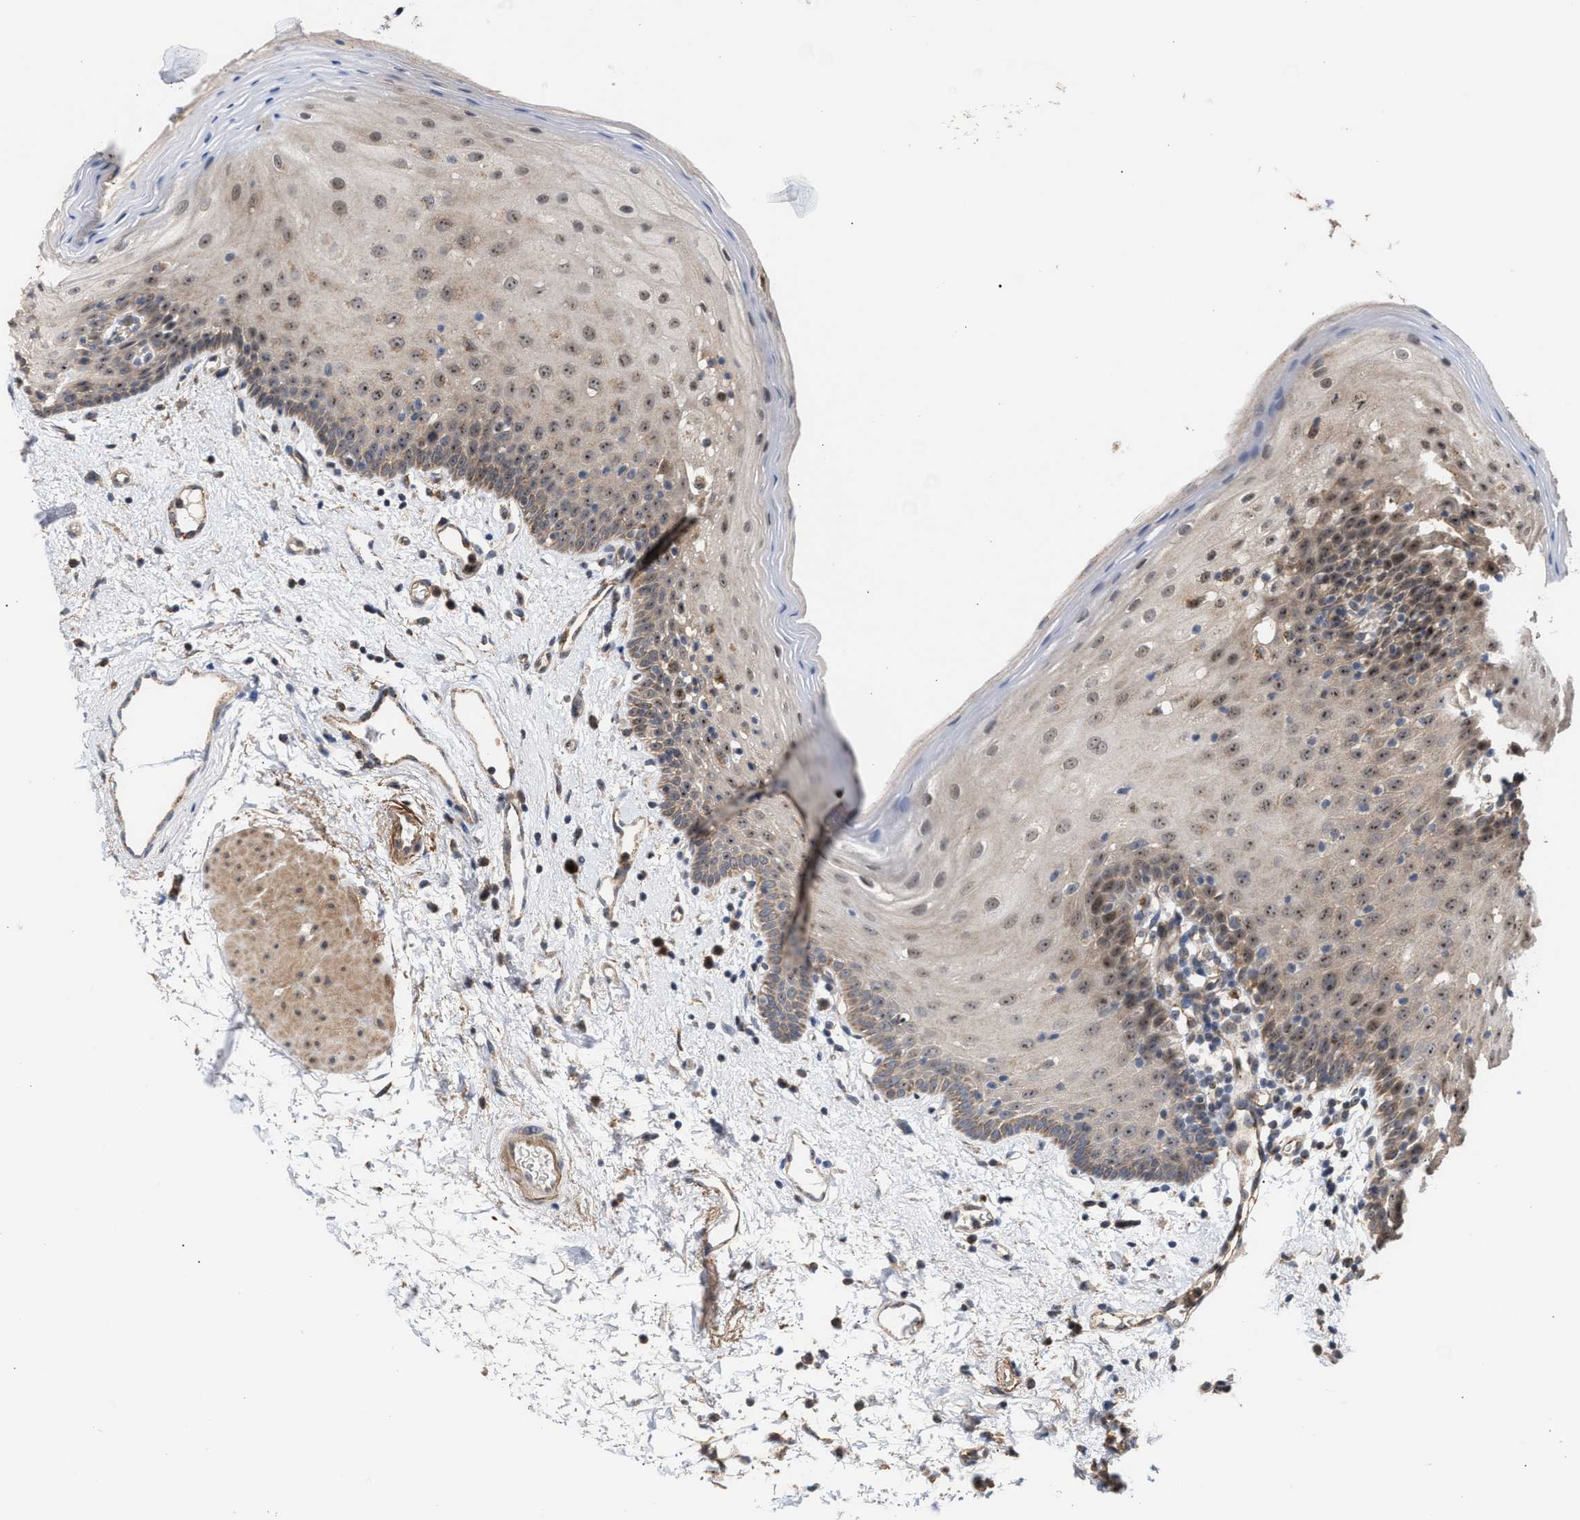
{"staining": {"intensity": "moderate", "quantity": "25%-75%", "location": "cytoplasmic/membranous,nuclear"}, "tissue": "oral mucosa", "cell_type": "Squamous epithelial cells", "image_type": "normal", "snomed": [{"axis": "morphology", "description": "Normal tissue, NOS"}, {"axis": "topography", "description": "Oral tissue"}], "caption": "Immunohistochemistry (IHC) photomicrograph of unremarkable human oral mucosa stained for a protein (brown), which demonstrates medium levels of moderate cytoplasmic/membranous,nuclear expression in about 25%-75% of squamous epithelial cells.", "gene": "EXOSC2", "patient": {"sex": "male", "age": 66}}